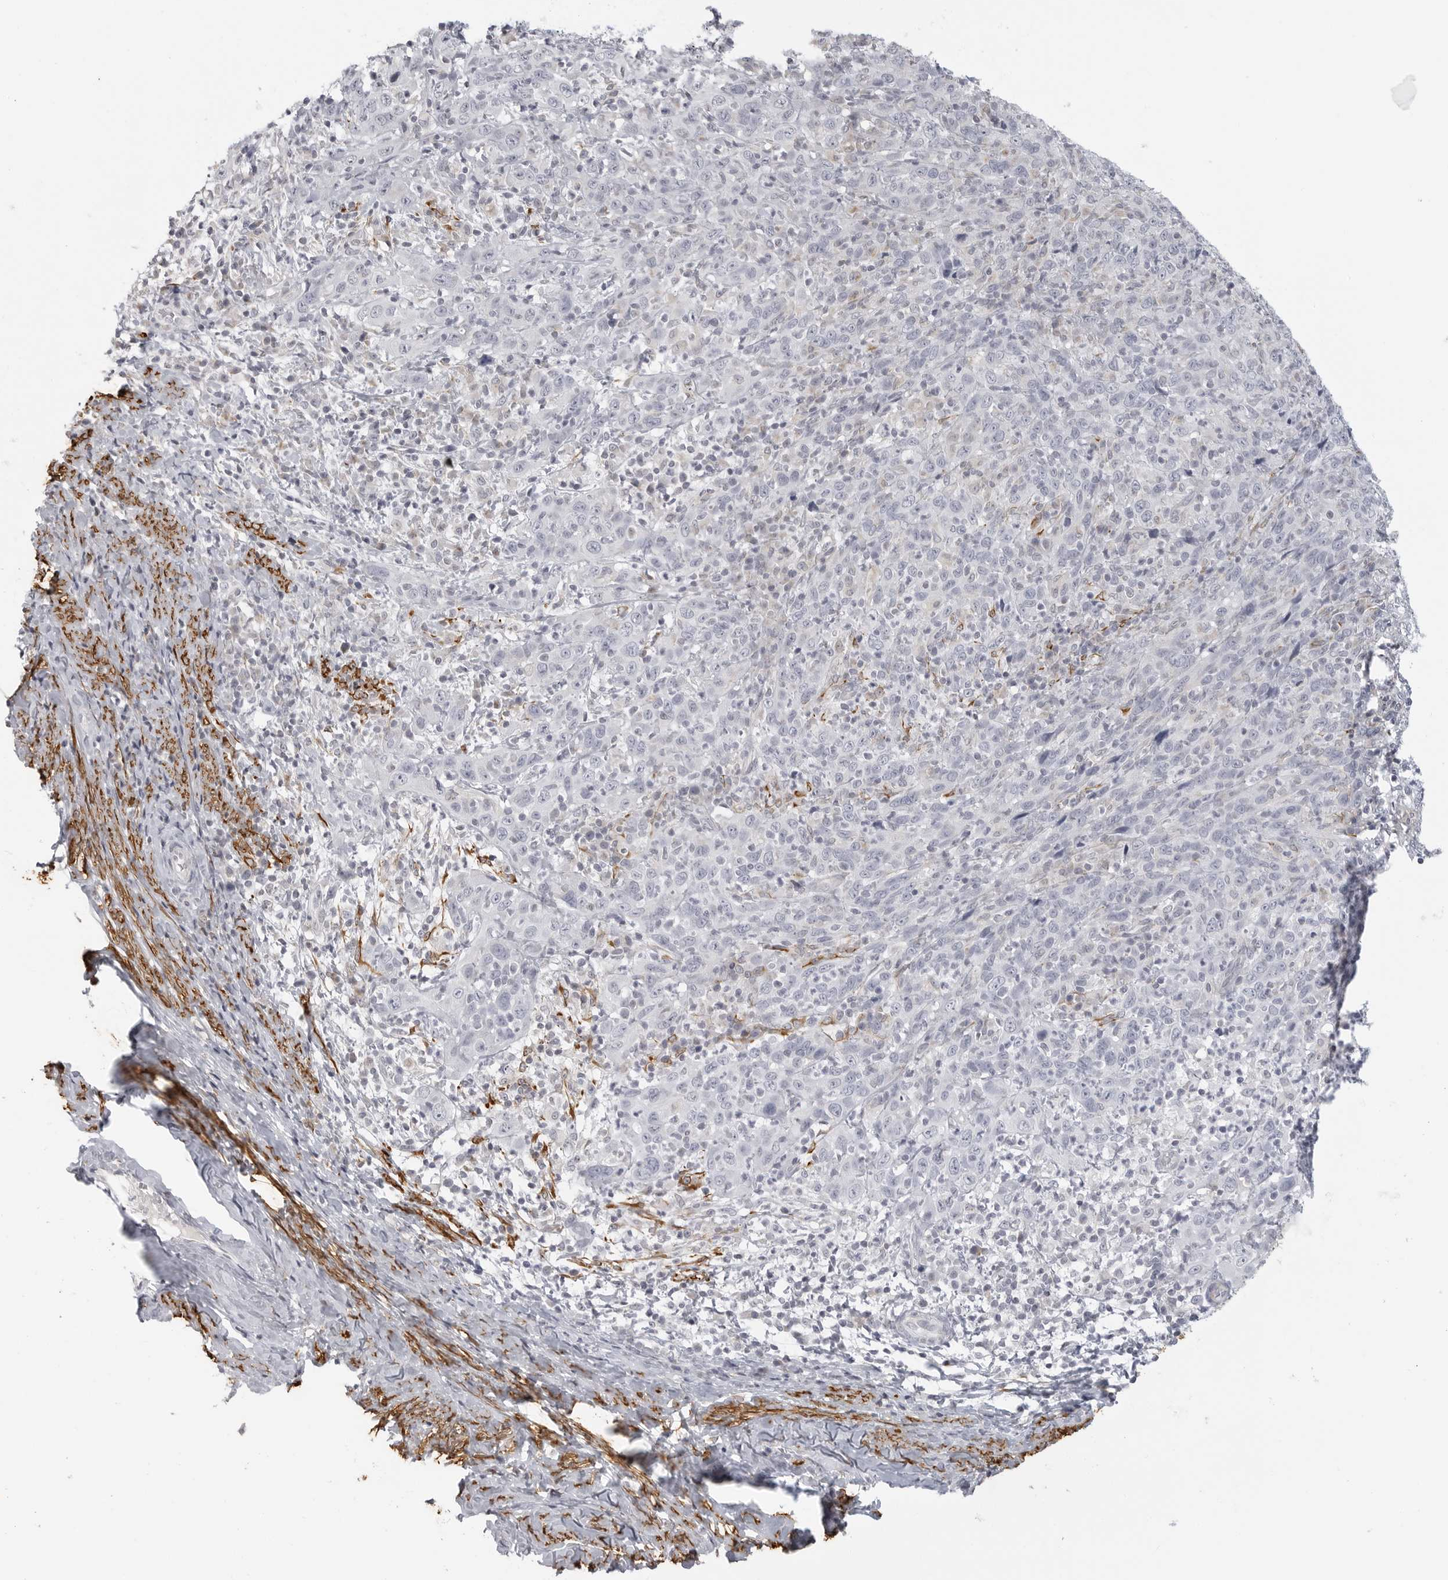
{"staining": {"intensity": "negative", "quantity": "none", "location": "none"}, "tissue": "cervical cancer", "cell_type": "Tumor cells", "image_type": "cancer", "snomed": [{"axis": "morphology", "description": "Squamous cell carcinoma, NOS"}, {"axis": "topography", "description": "Cervix"}], "caption": "The micrograph exhibits no staining of tumor cells in squamous cell carcinoma (cervical). The staining was performed using DAB to visualize the protein expression in brown, while the nuclei were stained in blue with hematoxylin (Magnification: 20x).", "gene": "MAP7D1", "patient": {"sex": "female", "age": 46}}